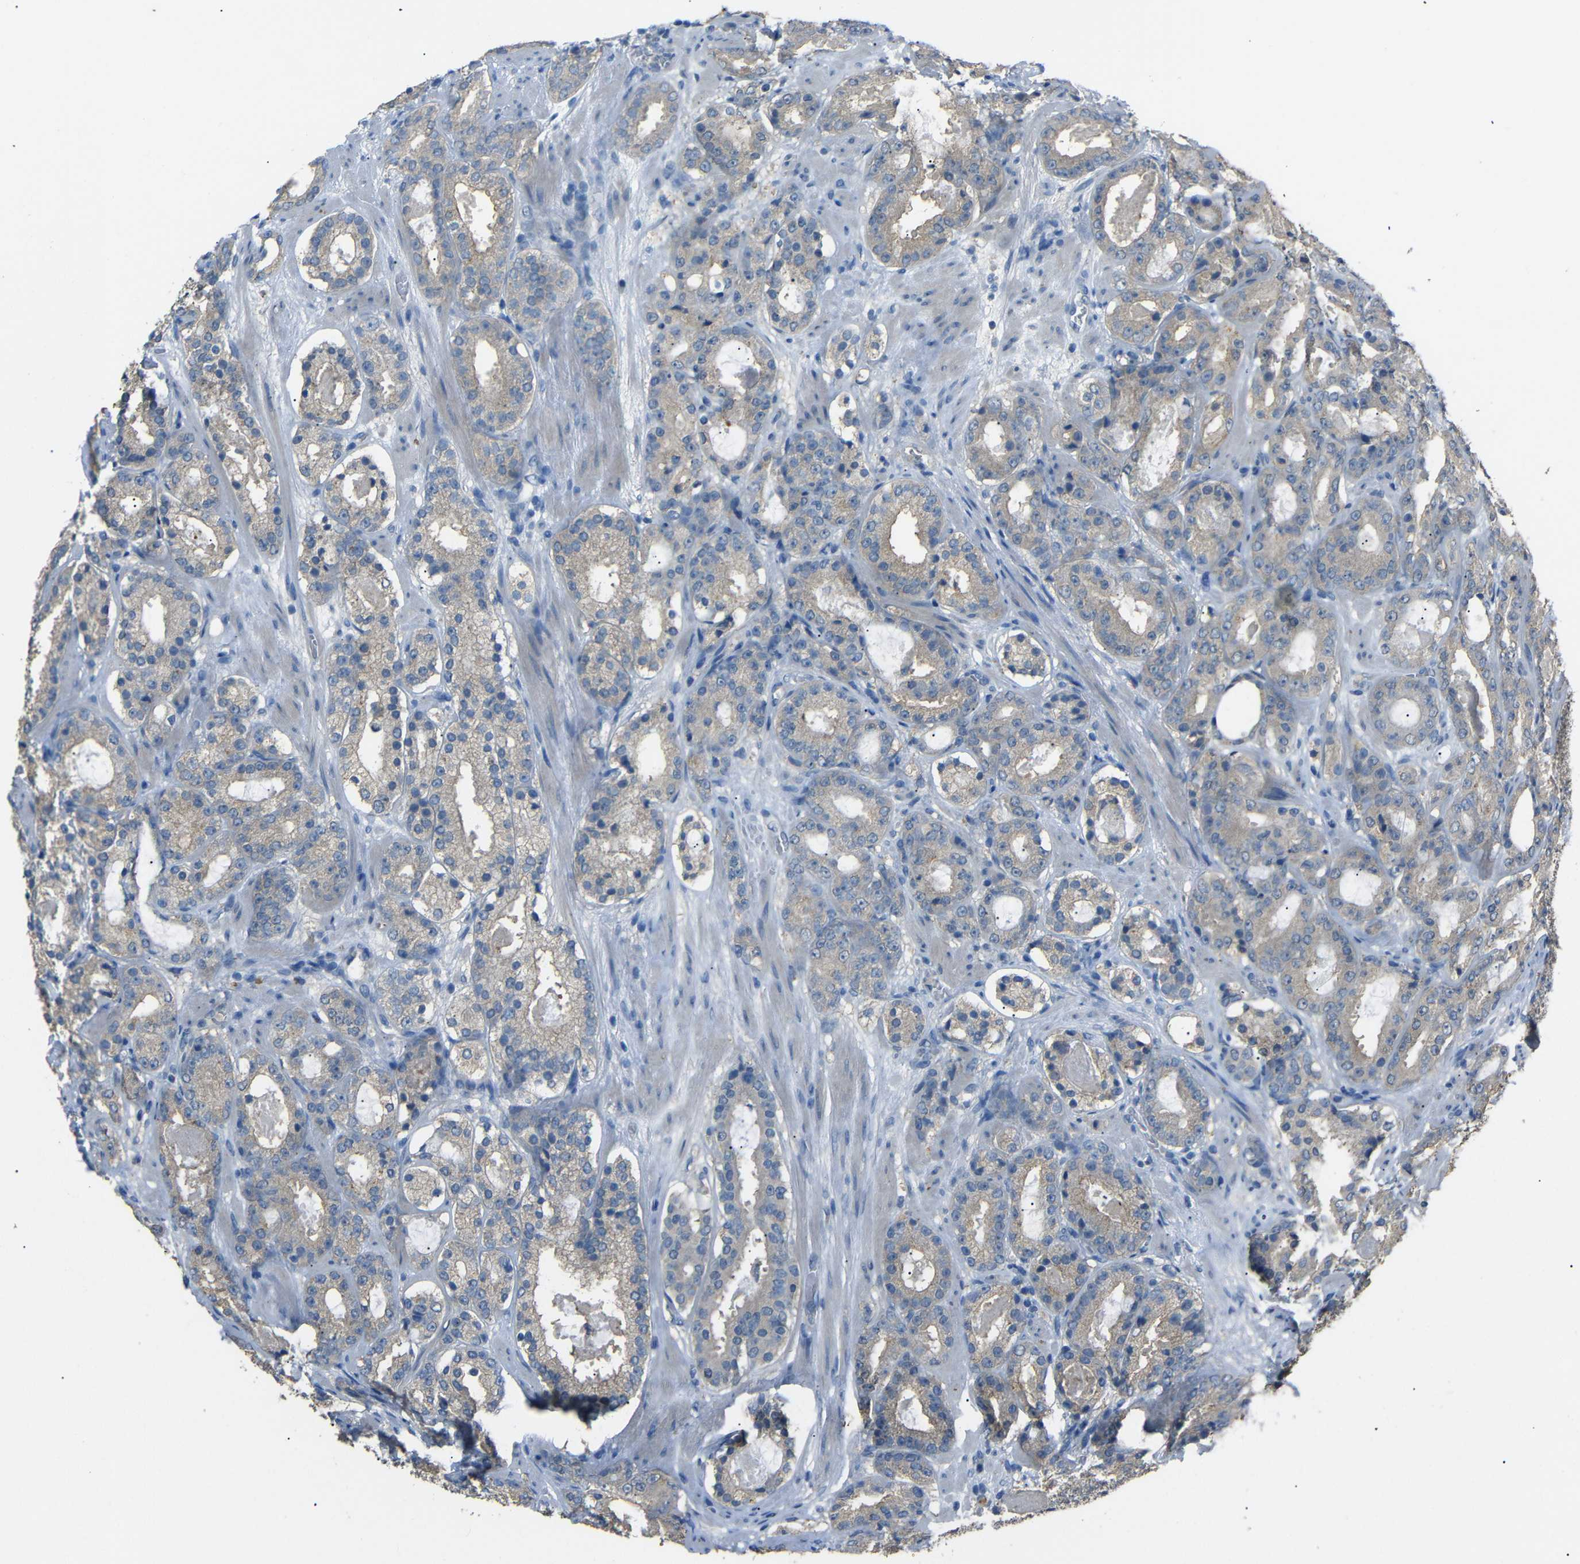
{"staining": {"intensity": "weak", "quantity": "25%-75%", "location": "cytoplasmic/membranous"}, "tissue": "prostate cancer", "cell_type": "Tumor cells", "image_type": "cancer", "snomed": [{"axis": "morphology", "description": "Adenocarcinoma, Low grade"}, {"axis": "topography", "description": "Prostate"}], "caption": "Prostate low-grade adenocarcinoma stained for a protein (brown) shows weak cytoplasmic/membranous positive positivity in about 25%-75% of tumor cells.", "gene": "C6orf89", "patient": {"sex": "male", "age": 69}}